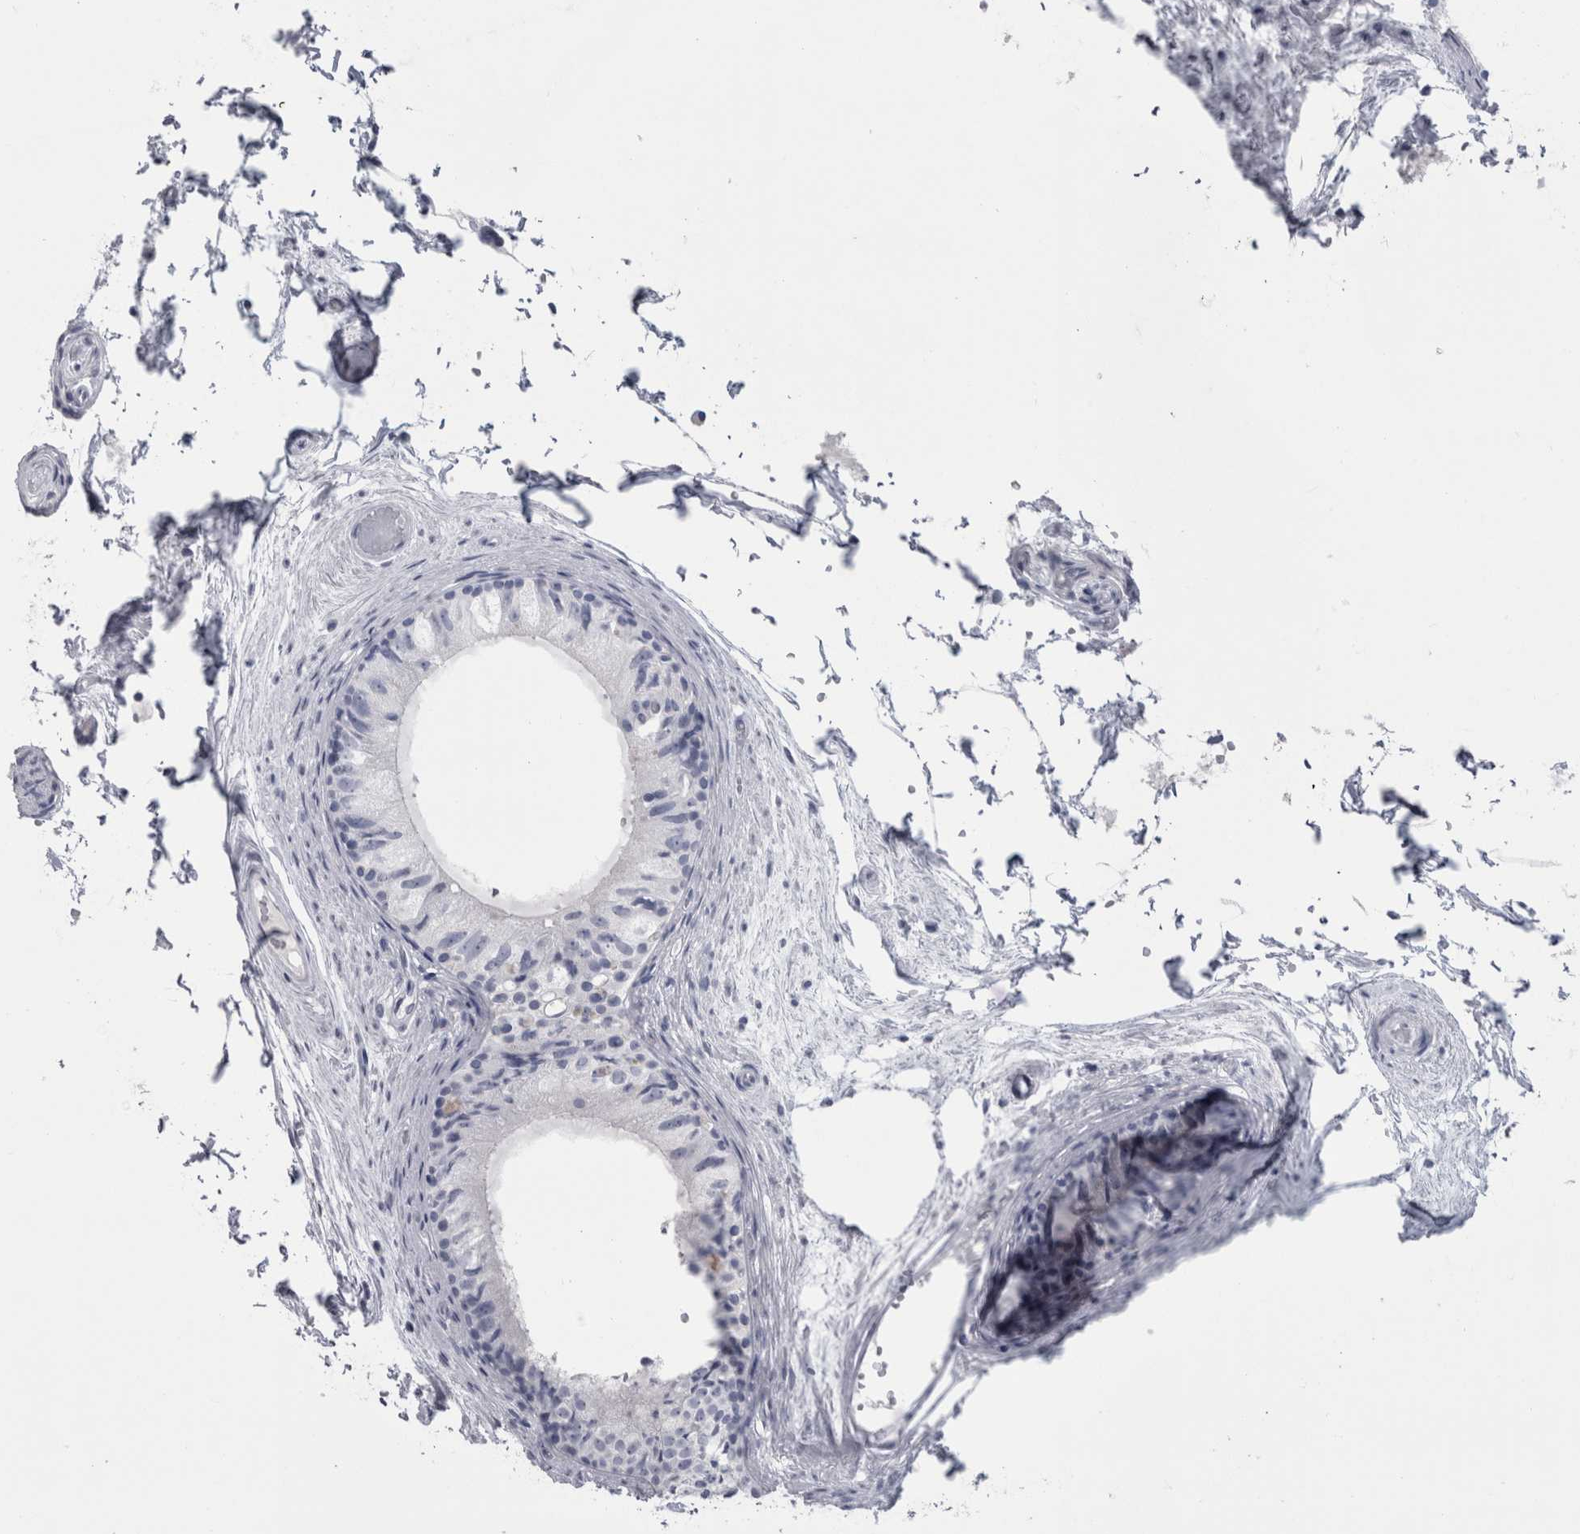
{"staining": {"intensity": "negative", "quantity": "none", "location": "none"}, "tissue": "epididymis", "cell_type": "Glandular cells", "image_type": "normal", "snomed": [{"axis": "morphology", "description": "Normal tissue, NOS"}, {"axis": "topography", "description": "Epididymis"}], "caption": "High power microscopy image of an immunohistochemistry micrograph of unremarkable epididymis, revealing no significant positivity in glandular cells.", "gene": "PTH", "patient": {"sex": "male", "age": 79}}